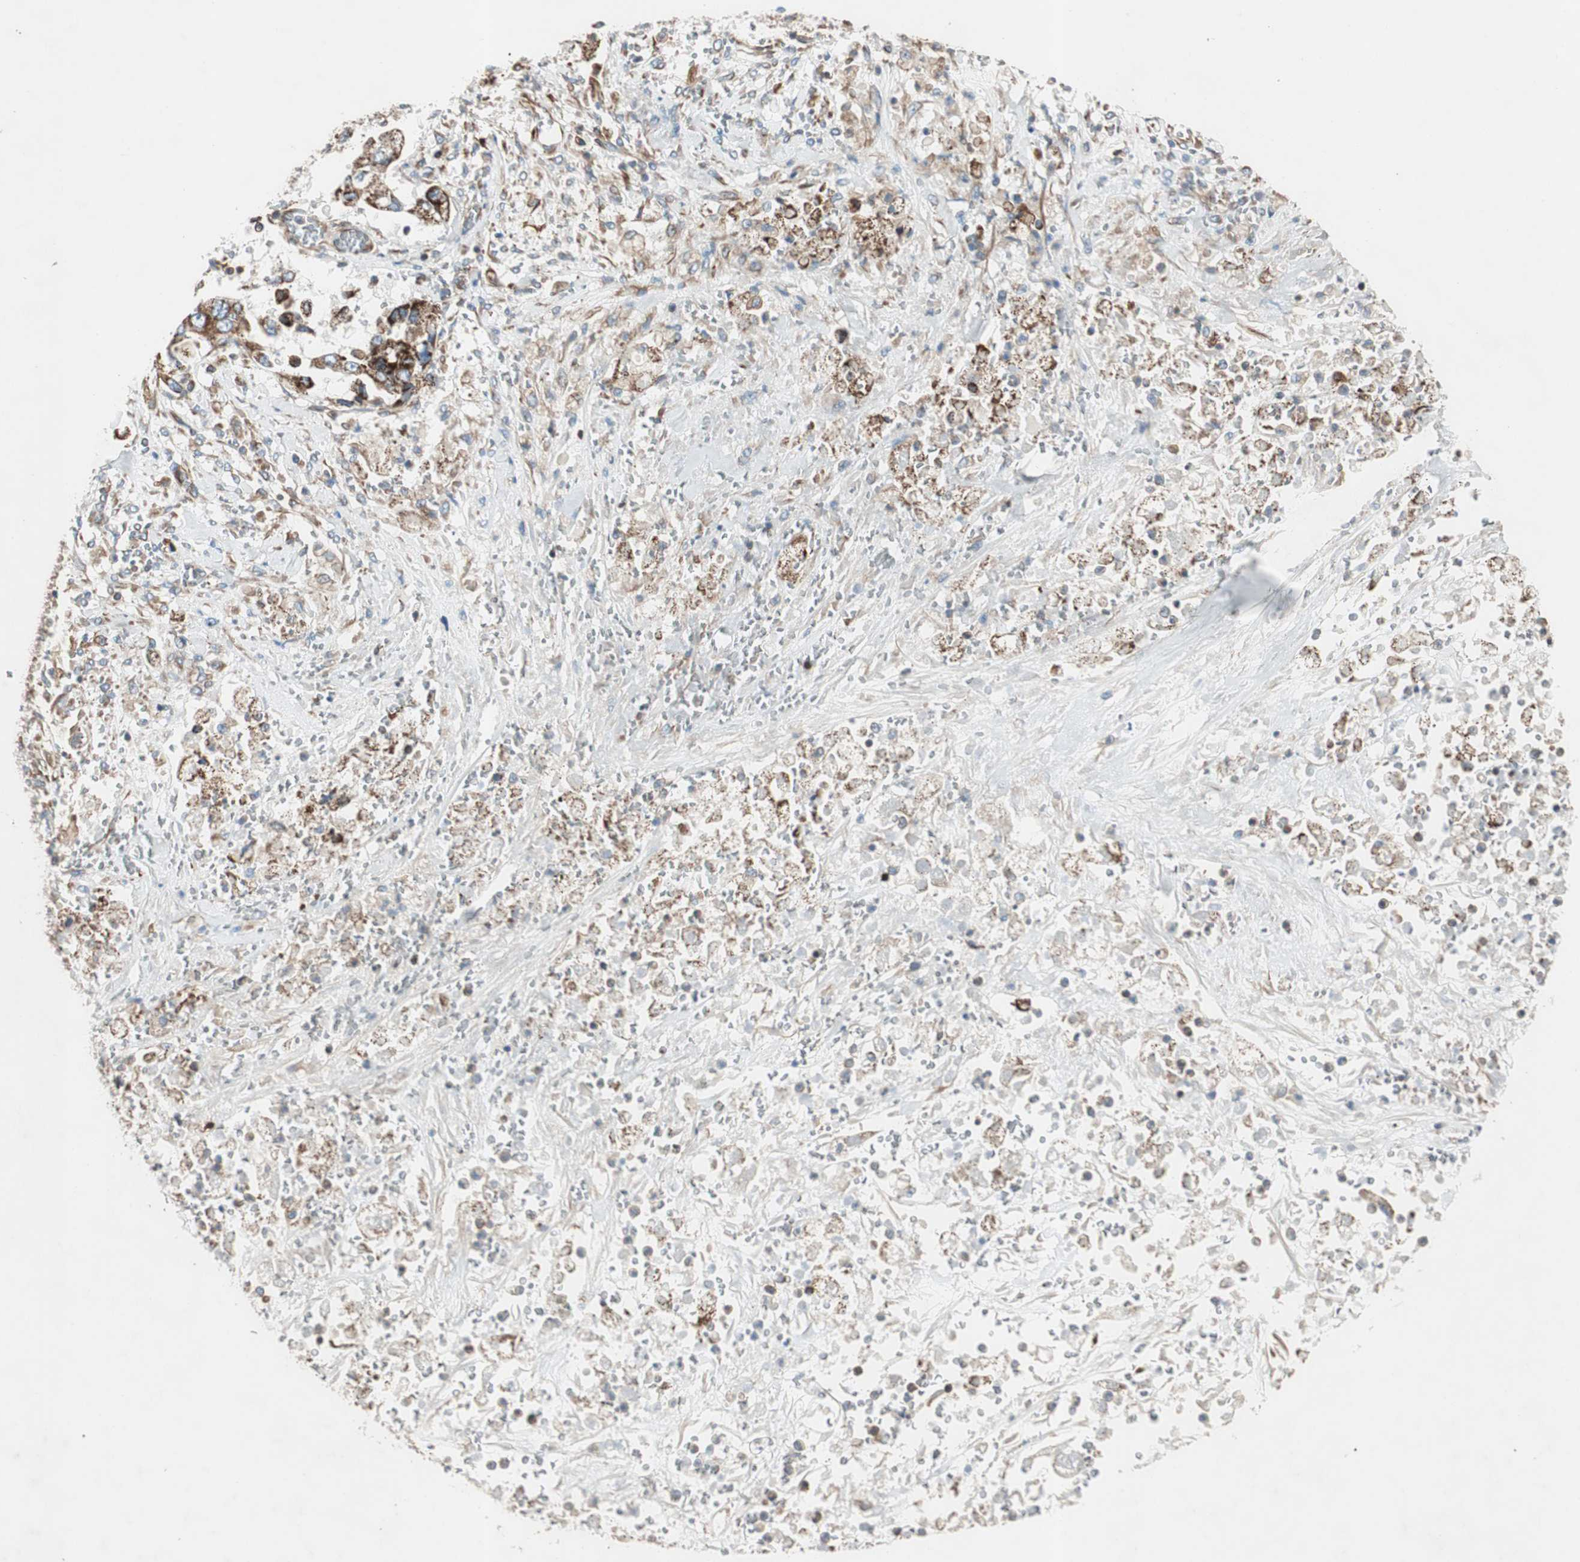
{"staining": {"intensity": "moderate", "quantity": "25%-75%", "location": "cytoplasmic/membranous"}, "tissue": "stomach cancer", "cell_type": "Tumor cells", "image_type": "cancer", "snomed": [{"axis": "morphology", "description": "Adenocarcinoma, NOS"}, {"axis": "topography", "description": "Stomach"}], "caption": "A brown stain highlights moderate cytoplasmic/membranous expression of a protein in human stomach cancer (adenocarcinoma) tumor cells.", "gene": "SRCIN1", "patient": {"sex": "male", "age": 62}}